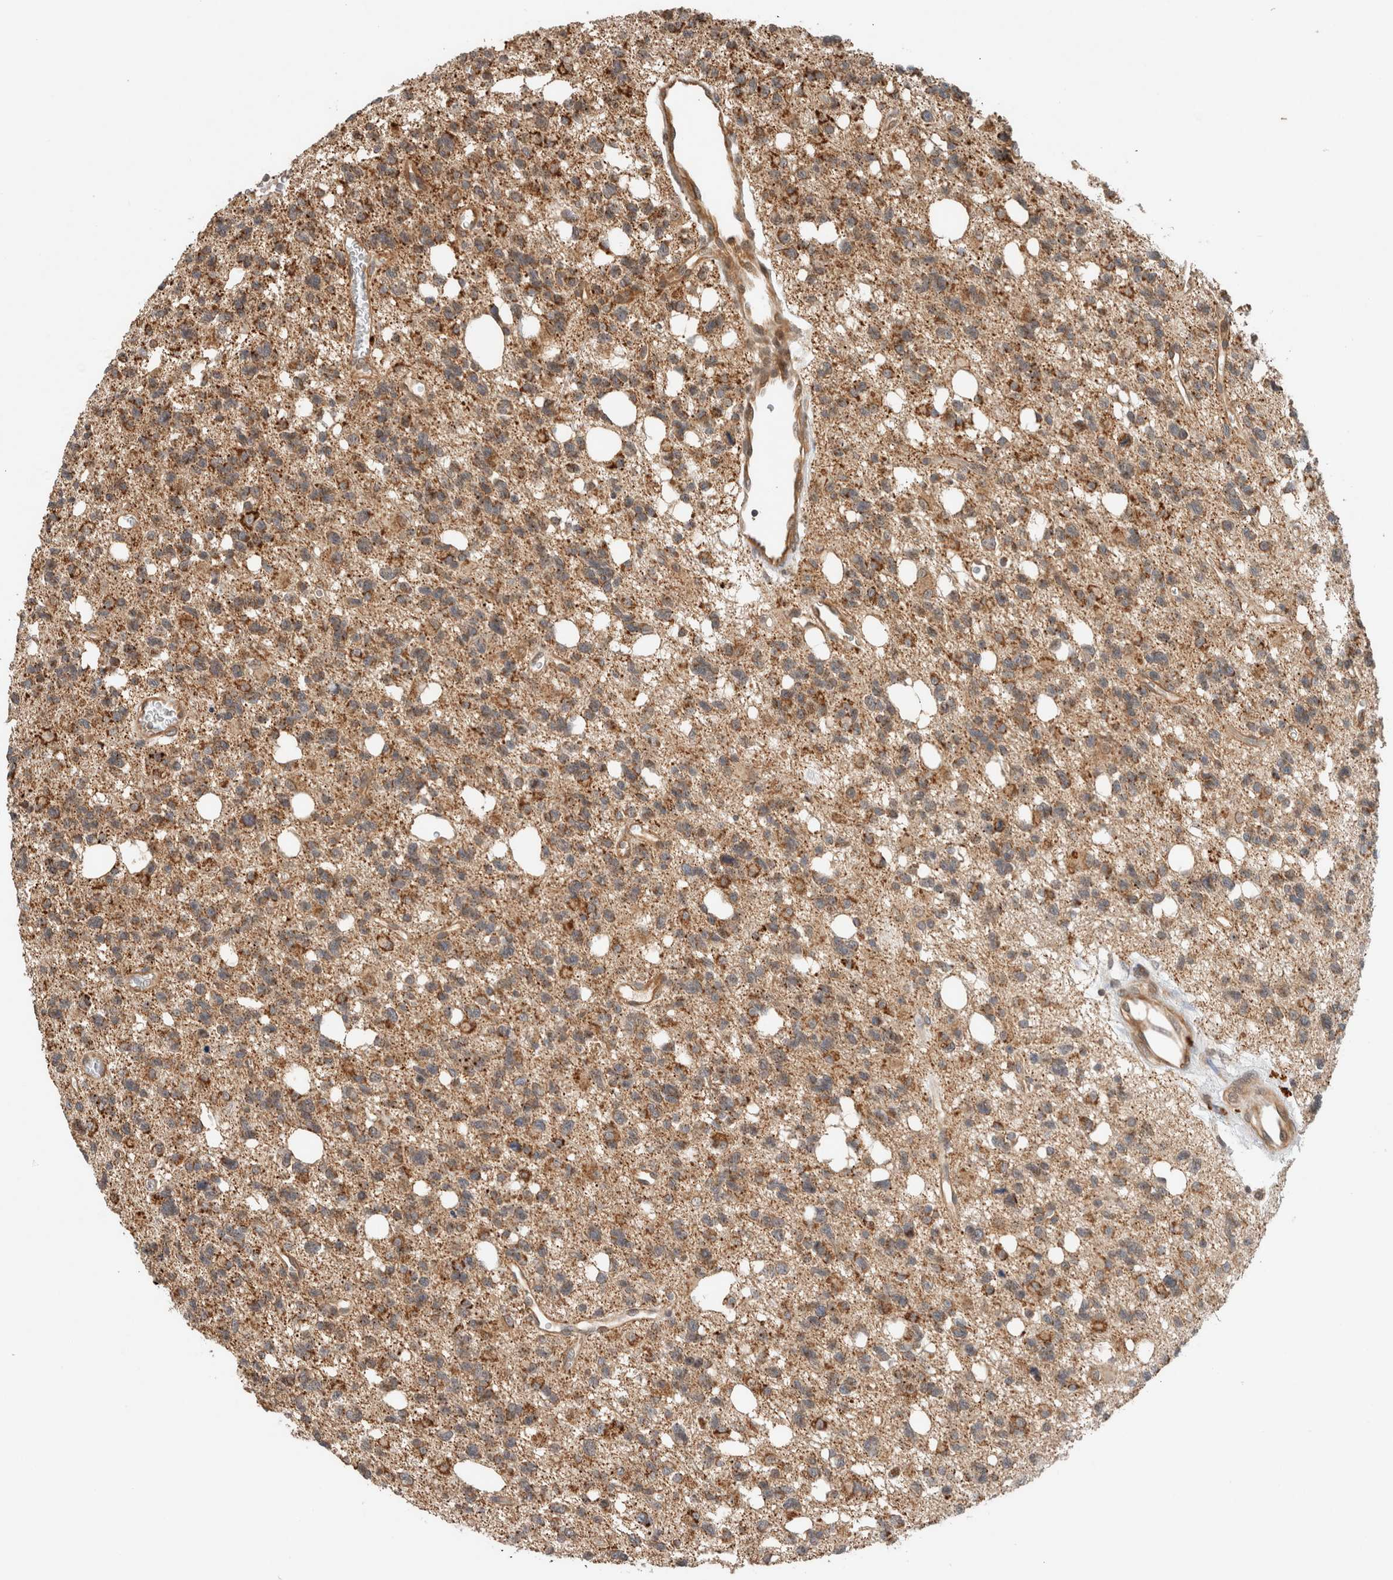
{"staining": {"intensity": "moderate", "quantity": ">75%", "location": "cytoplasmic/membranous"}, "tissue": "glioma", "cell_type": "Tumor cells", "image_type": "cancer", "snomed": [{"axis": "morphology", "description": "Glioma, malignant, High grade"}, {"axis": "topography", "description": "Brain"}], "caption": "This is a micrograph of immunohistochemistry staining of malignant glioma (high-grade), which shows moderate expression in the cytoplasmic/membranous of tumor cells.", "gene": "CAAP1", "patient": {"sex": "female", "age": 62}}